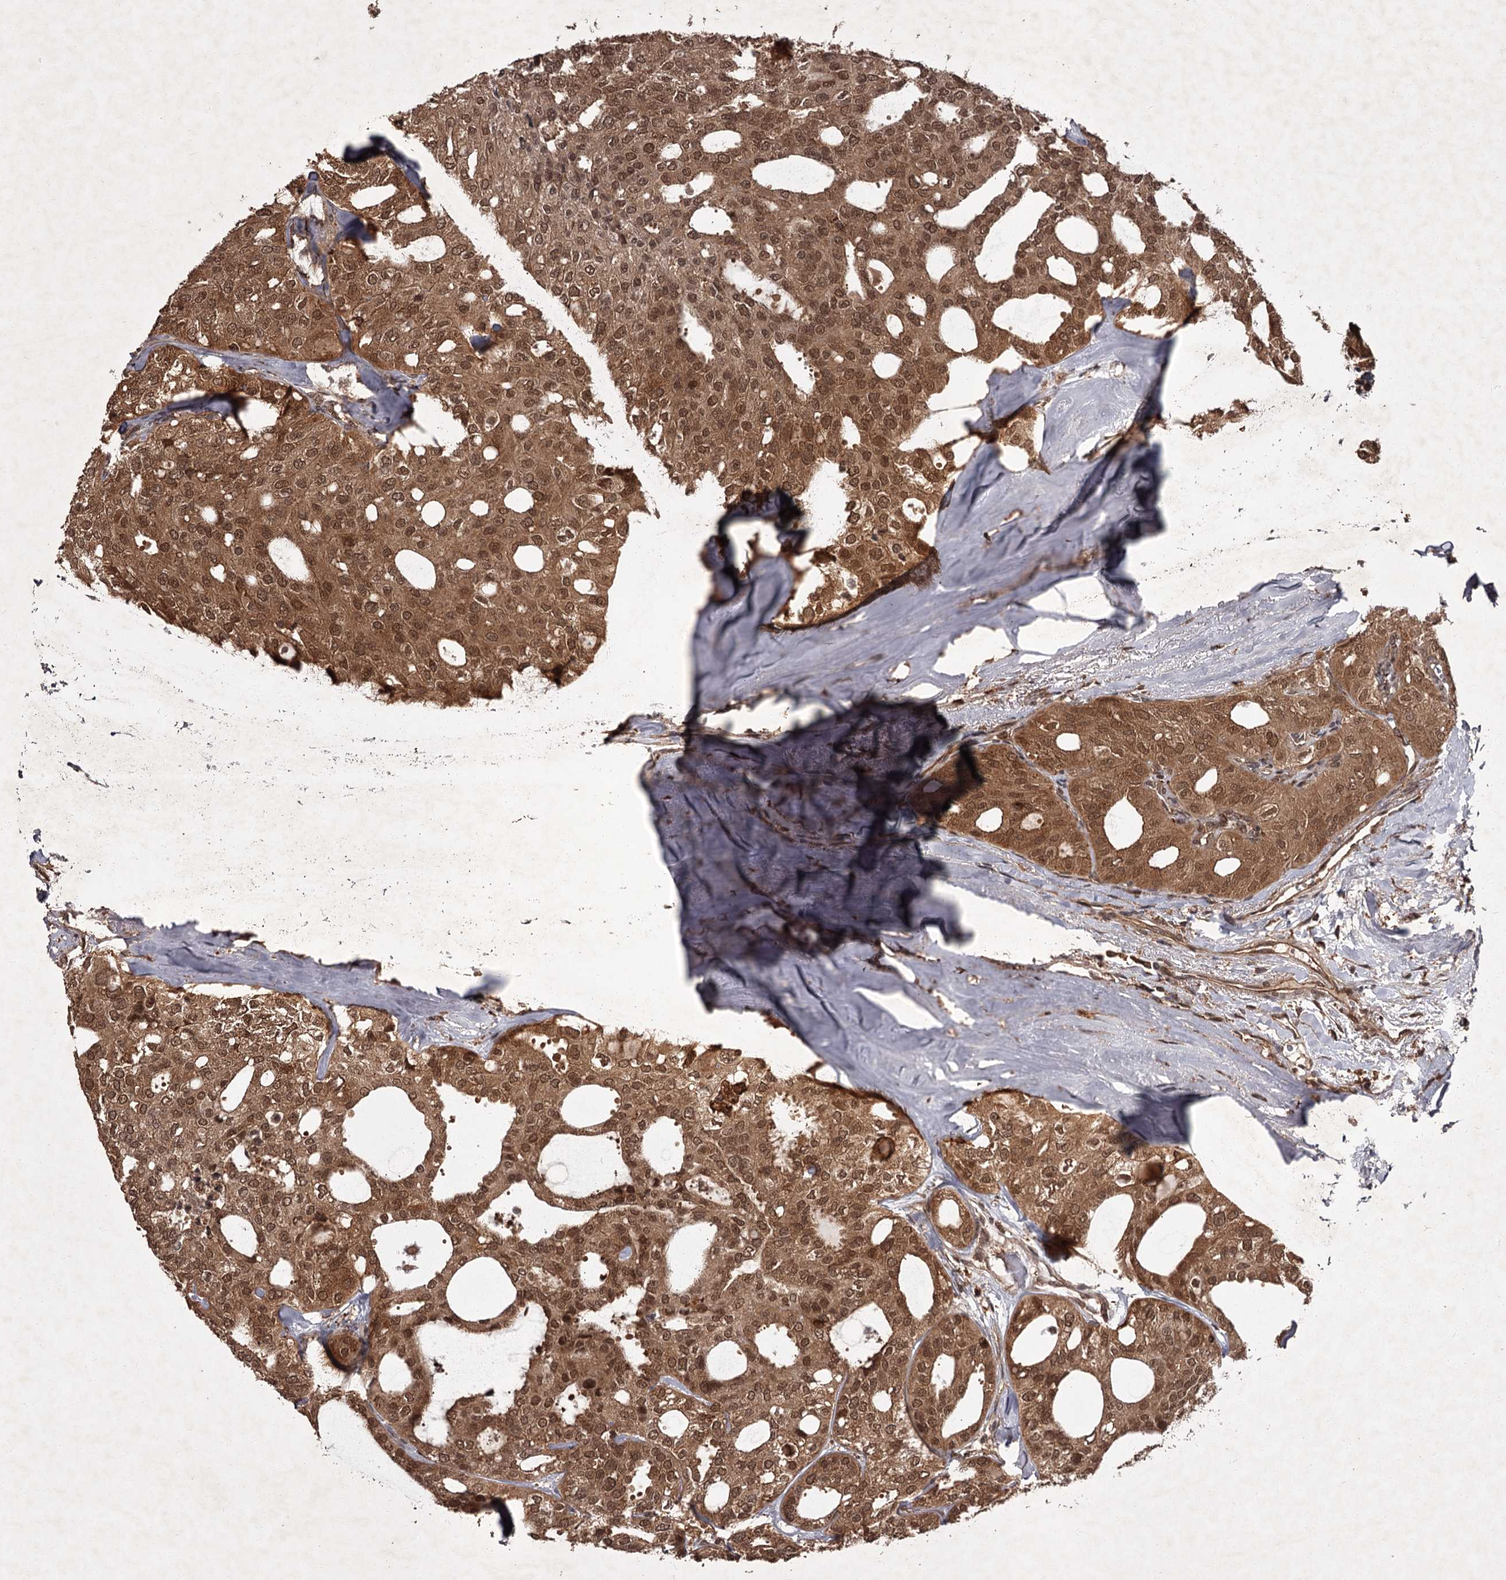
{"staining": {"intensity": "moderate", "quantity": ">75%", "location": "cytoplasmic/membranous,nuclear"}, "tissue": "thyroid cancer", "cell_type": "Tumor cells", "image_type": "cancer", "snomed": [{"axis": "morphology", "description": "Follicular adenoma carcinoma, NOS"}, {"axis": "topography", "description": "Thyroid gland"}], "caption": "Brown immunohistochemical staining in human thyroid follicular adenoma carcinoma exhibits moderate cytoplasmic/membranous and nuclear expression in approximately >75% of tumor cells.", "gene": "TBC1D23", "patient": {"sex": "male", "age": 75}}